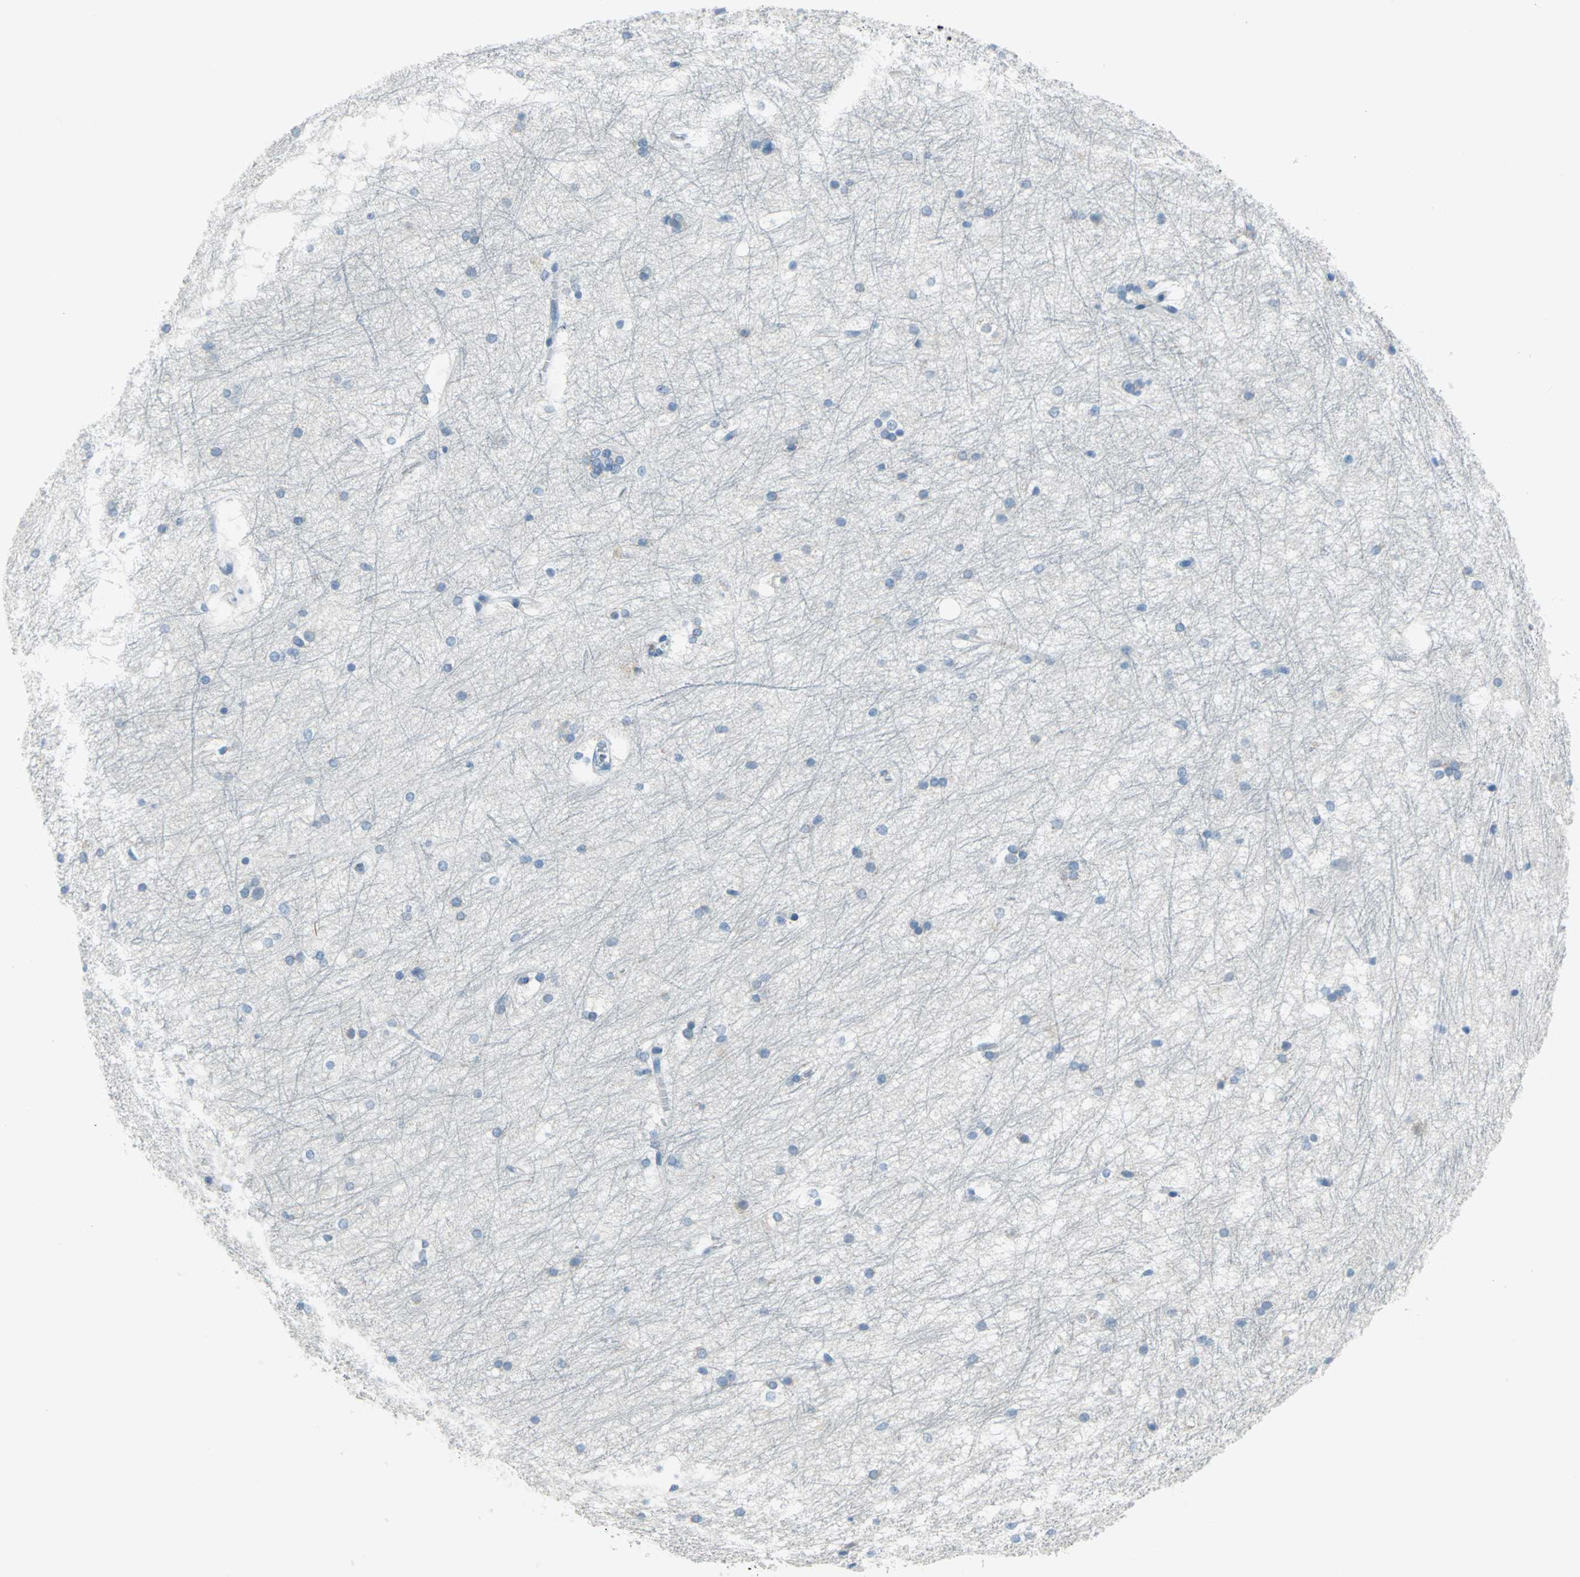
{"staining": {"intensity": "negative", "quantity": "none", "location": "none"}, "tissue": "hippocampus", "cell_type": "Glial cells", "image_type": "normal", "snomed": [{"axis": "morphology", "description": "Normal tissue, NOS"}, {"axis": "topography", "description": "Hippocampus"}], "caption": "Immunohistochemistry (IHC) photomicrograph of normal hippocampus: hippocampus stained with DAB (3,3'-diaminobenzidine) reveals no significant protein positivity in glial cells. (DAB (3,3'-diaminobenzidine) immunohistochemistry with hematoxylin counter stain).", "gene": "MUC4", "patient": {"sex": "female", "age": 19}}